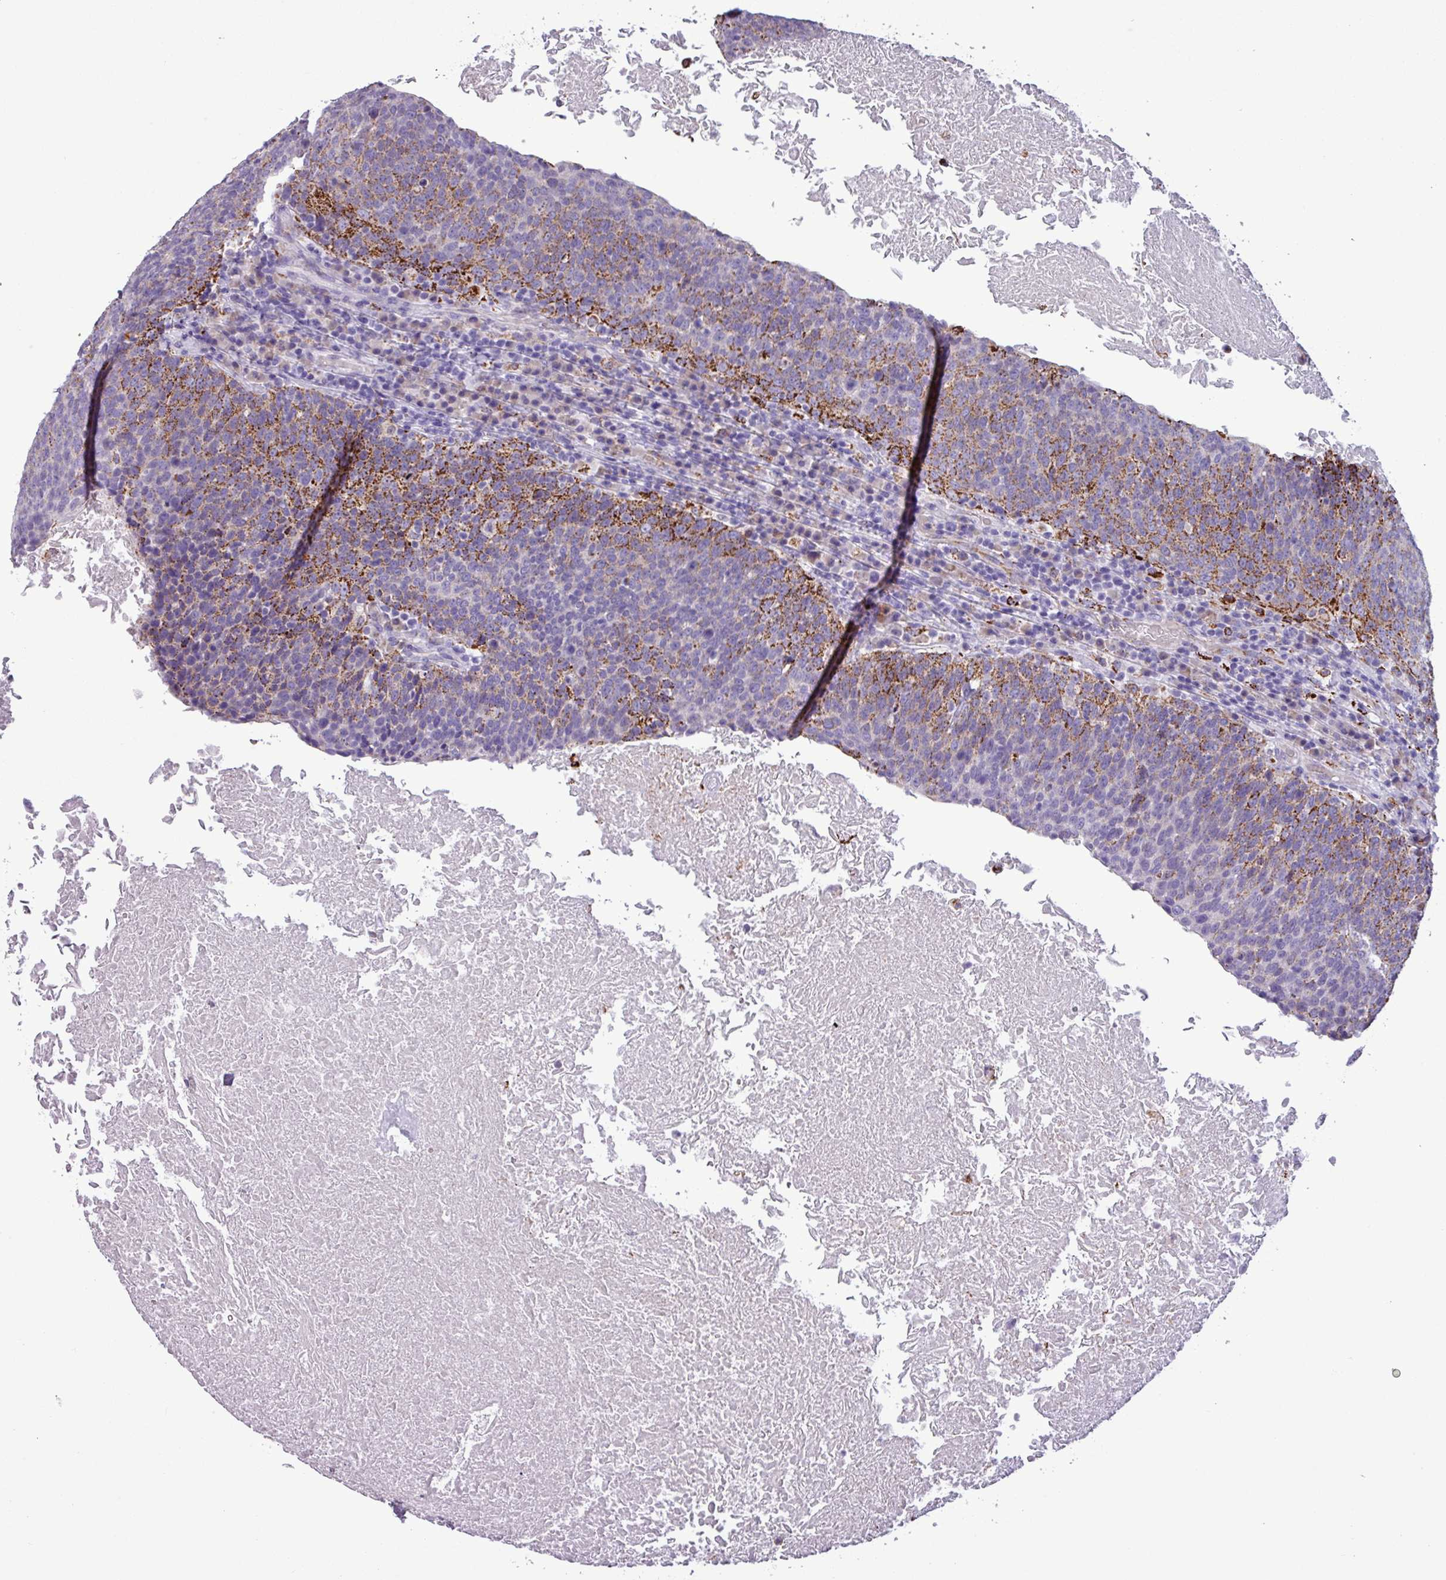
{"staining": {"intensity": "moderate", "quantity": "25%-75%", "location": "cytoplasmic/membranous"}, "tissue": "head and neck cancer", "cell_type": "Tumor cells", "image_type": "cancer", "snomed": [{"axis": "morphology", "description": "Squamous cell carcinoma, NOS"}, {"axis": "morphology", "description": "Squamous cell carcinoma, metastatic, NOS"}, {"axis": "topography", "description": "Lymph node"}, {"axis": "topography", "description": "Head-Neck"}], "caption": "Immunohistochemical staining of head and neck squamous cell carcinoma shows medium levels of moderate cytoplasmic/membranous expression in about 25%-75% of tumor cells.", "gene": "ZNF667", "patient": {"sex": "male", "age": 62}}